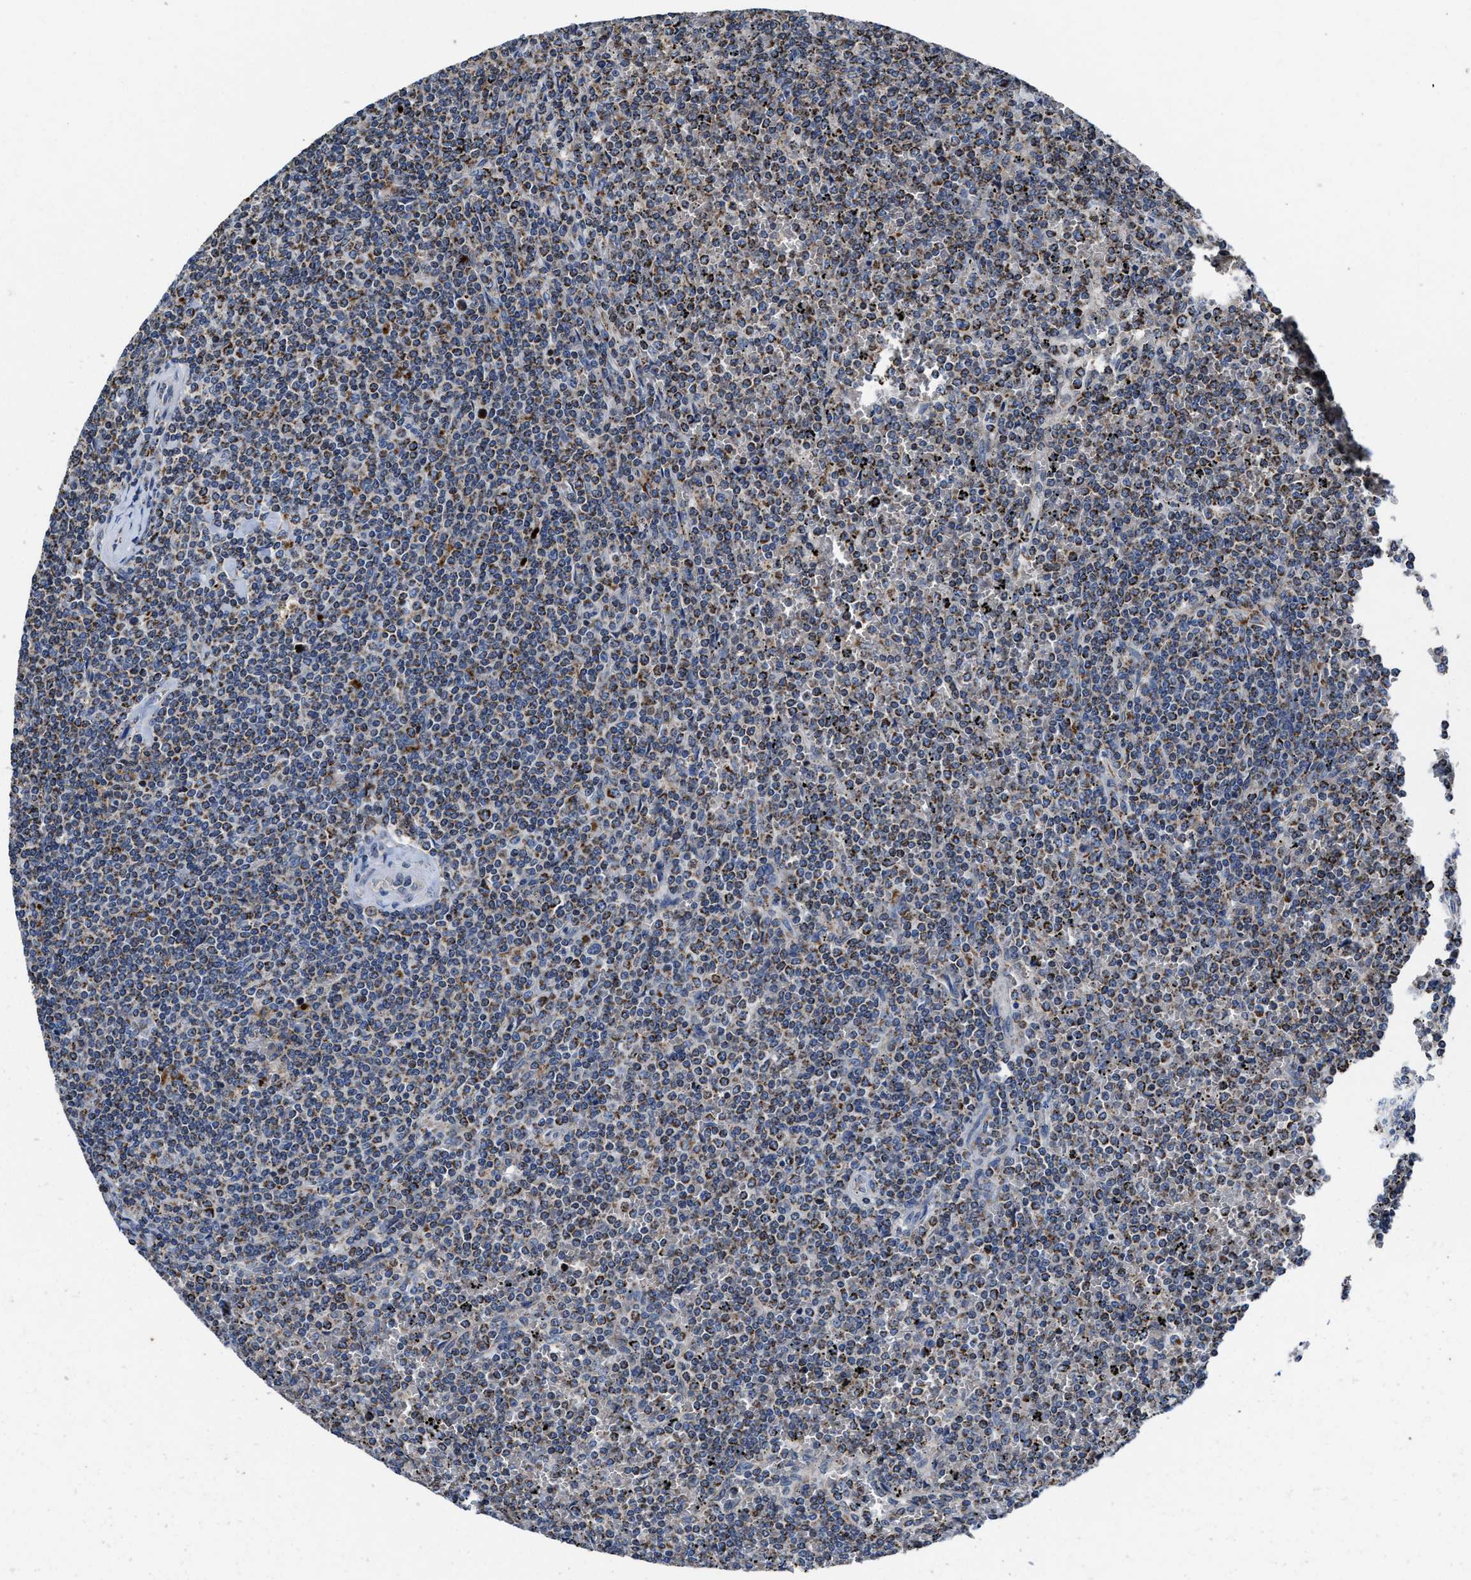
{"staining": {"intensity": "moderate", "quantity": "25%-75%", "location": "cytoplasmic/membranous"}, "tissue": "lymphoma", "cell_type": "Tumor cells", "image_type": "cancer", "snomed": [{"axis": "morphology", "description": "Malignant lymphoma, non-Hodgkin's type, Low grade"}, {"axis": "topography", "description": "Spleen"}], "caption": "Immunohistochemistry histopathology image of neoplastic tissue: lymphoma stained using IHC reveals medium levels of moderate protein expression localized specifically in the cytoplasmic/membranous of tumor cells, appearing as a cytoplasmic/membranous brown color.", "gene": "CACNA1D", "patient": {"sex": "female", "age": 19}}